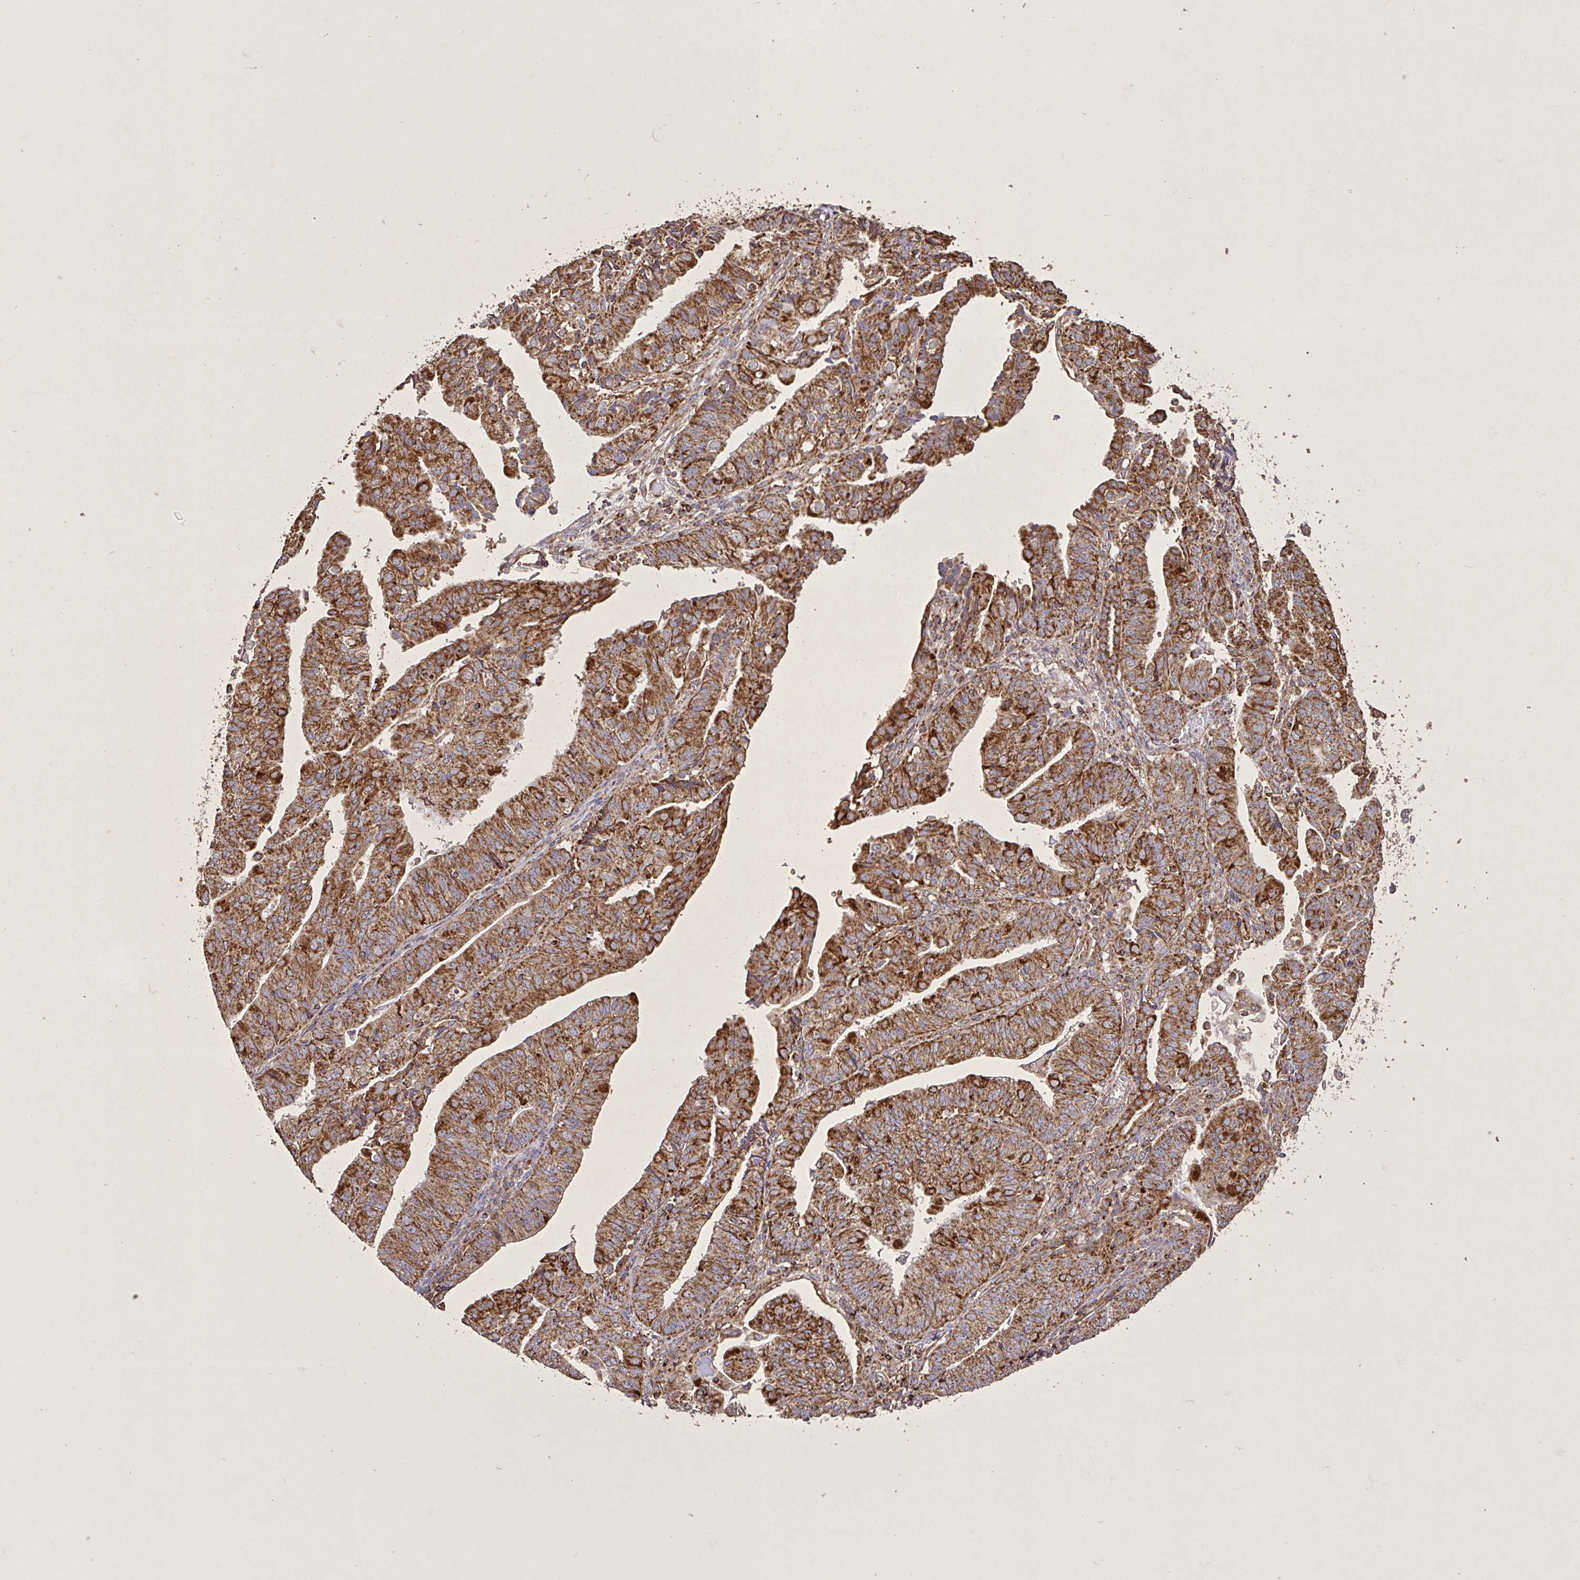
{"staining": {"intensity": "strong", "quantity": ">75%", "location": "cytoplasmic/membranous"}, "tissue": "endometrial cancer", "cell_type": "Tumor cells", "image_type": "cancer", "snomed": [{"axis": "morphology", "description": "Adenocarcinoma, NOS"}, {"axis": "topography", "description": "Endometrium"}], "caption": "Endometrial cancer stained for a protein displays strong cytoplasmic/membranous positivity in tumor cells. The staining was performed using DAB (3,3'-diaminobenzidine) to visualize the protein expression in brown, while the nuclei were stained in blue with hematoxylin (Magnification: 20x).", "gene": "AGK", "patient": {"sex": "female", "age": 56}}